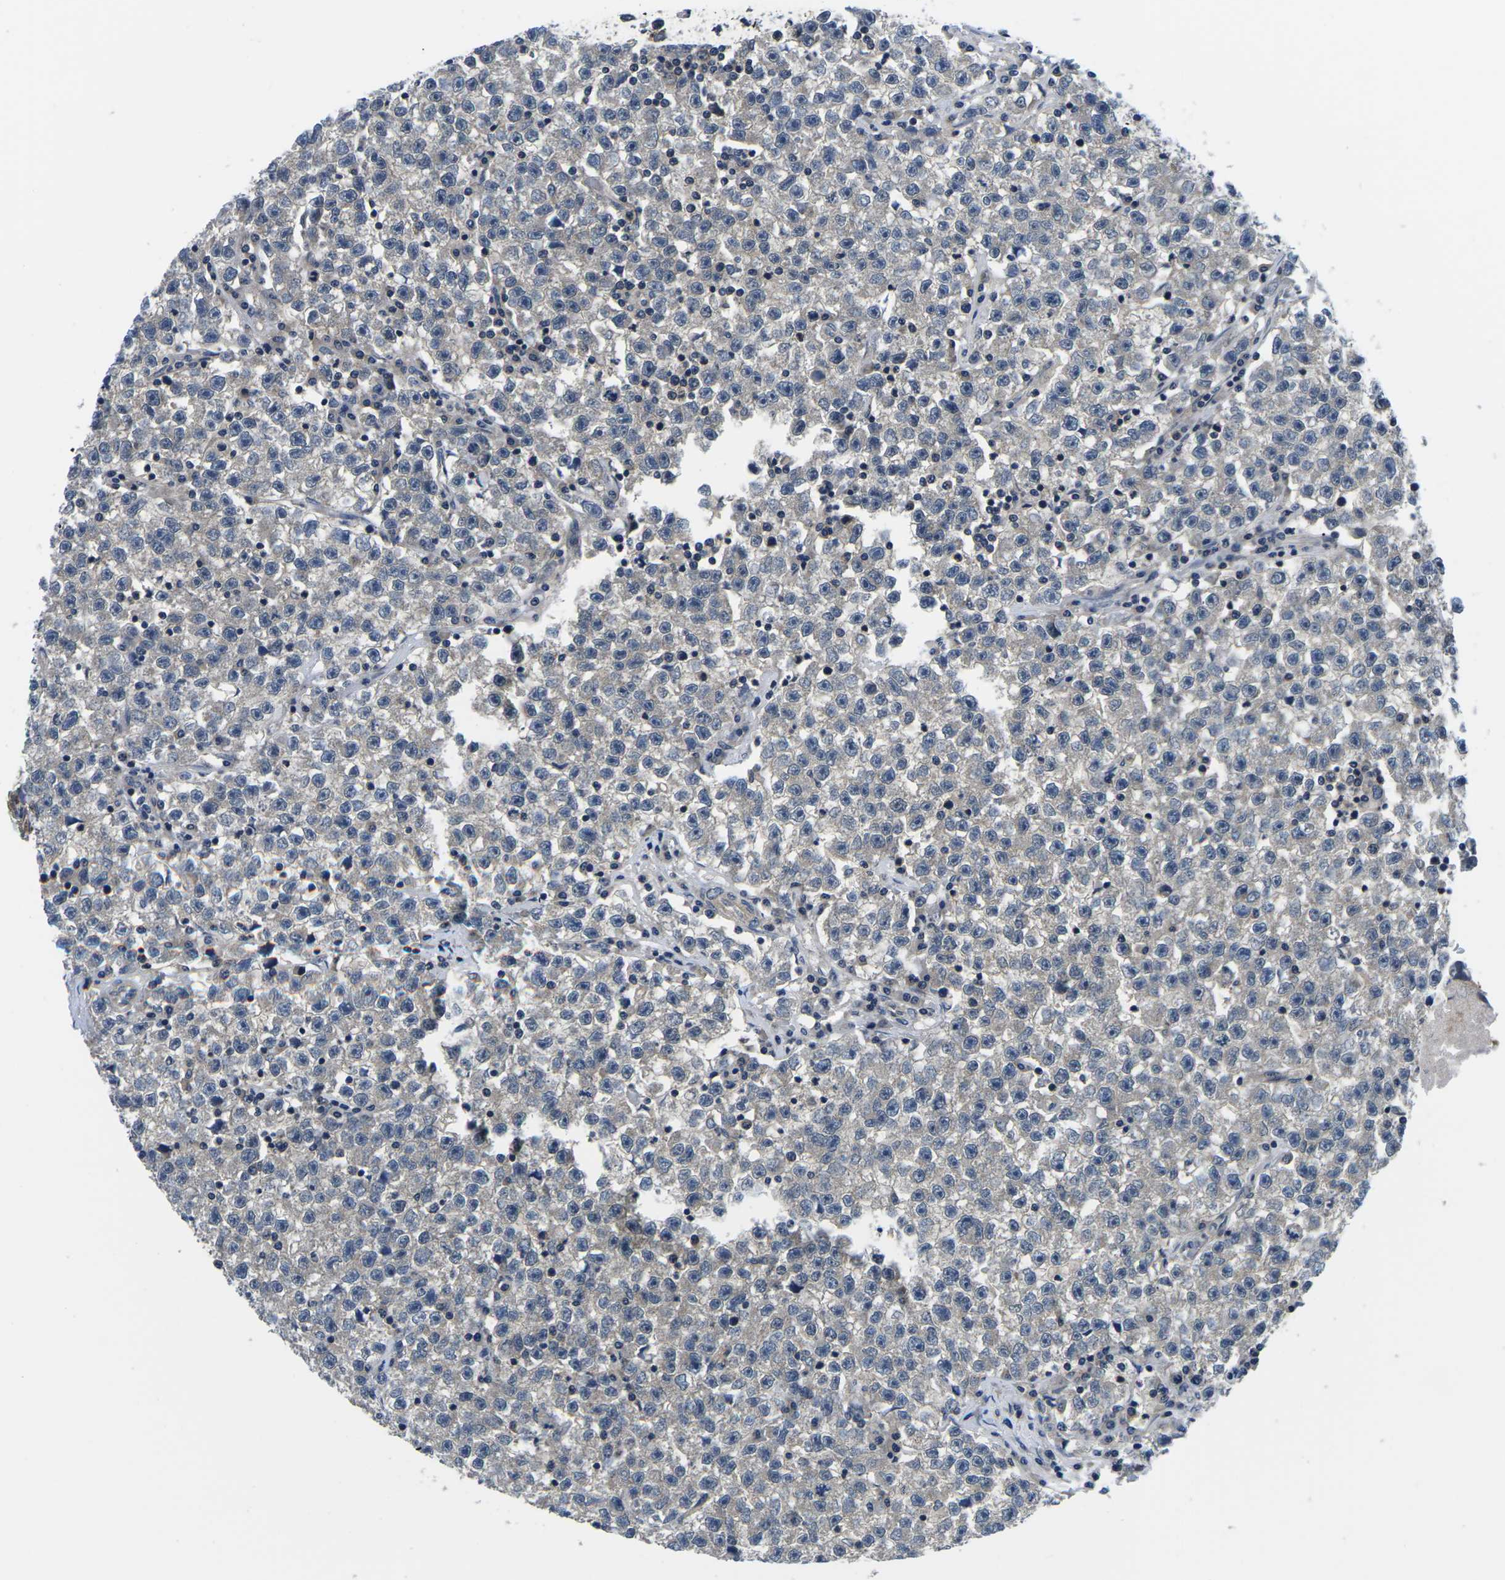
{"staining": {"intensity": "weak", "quantity": ">75%", "location": "cytoplasmic/membranous"}, "tissue": "testis cancer", "cell_type": "Tumor cells", "image_type": "cancer", "snomed": [{"axis": "morphology", "description": "Seminoma, NOS"}, {"axis": "topography", "description": "Testis"}], "caption": "Immunohistochemical staining of human testis seminoma demonstrates low levels of weak cytoplasmic/membranous positivity in approximately >75% of tumor cells.", "gene": "GSK3B", "patient": {"sex": "male", "age": 22}}